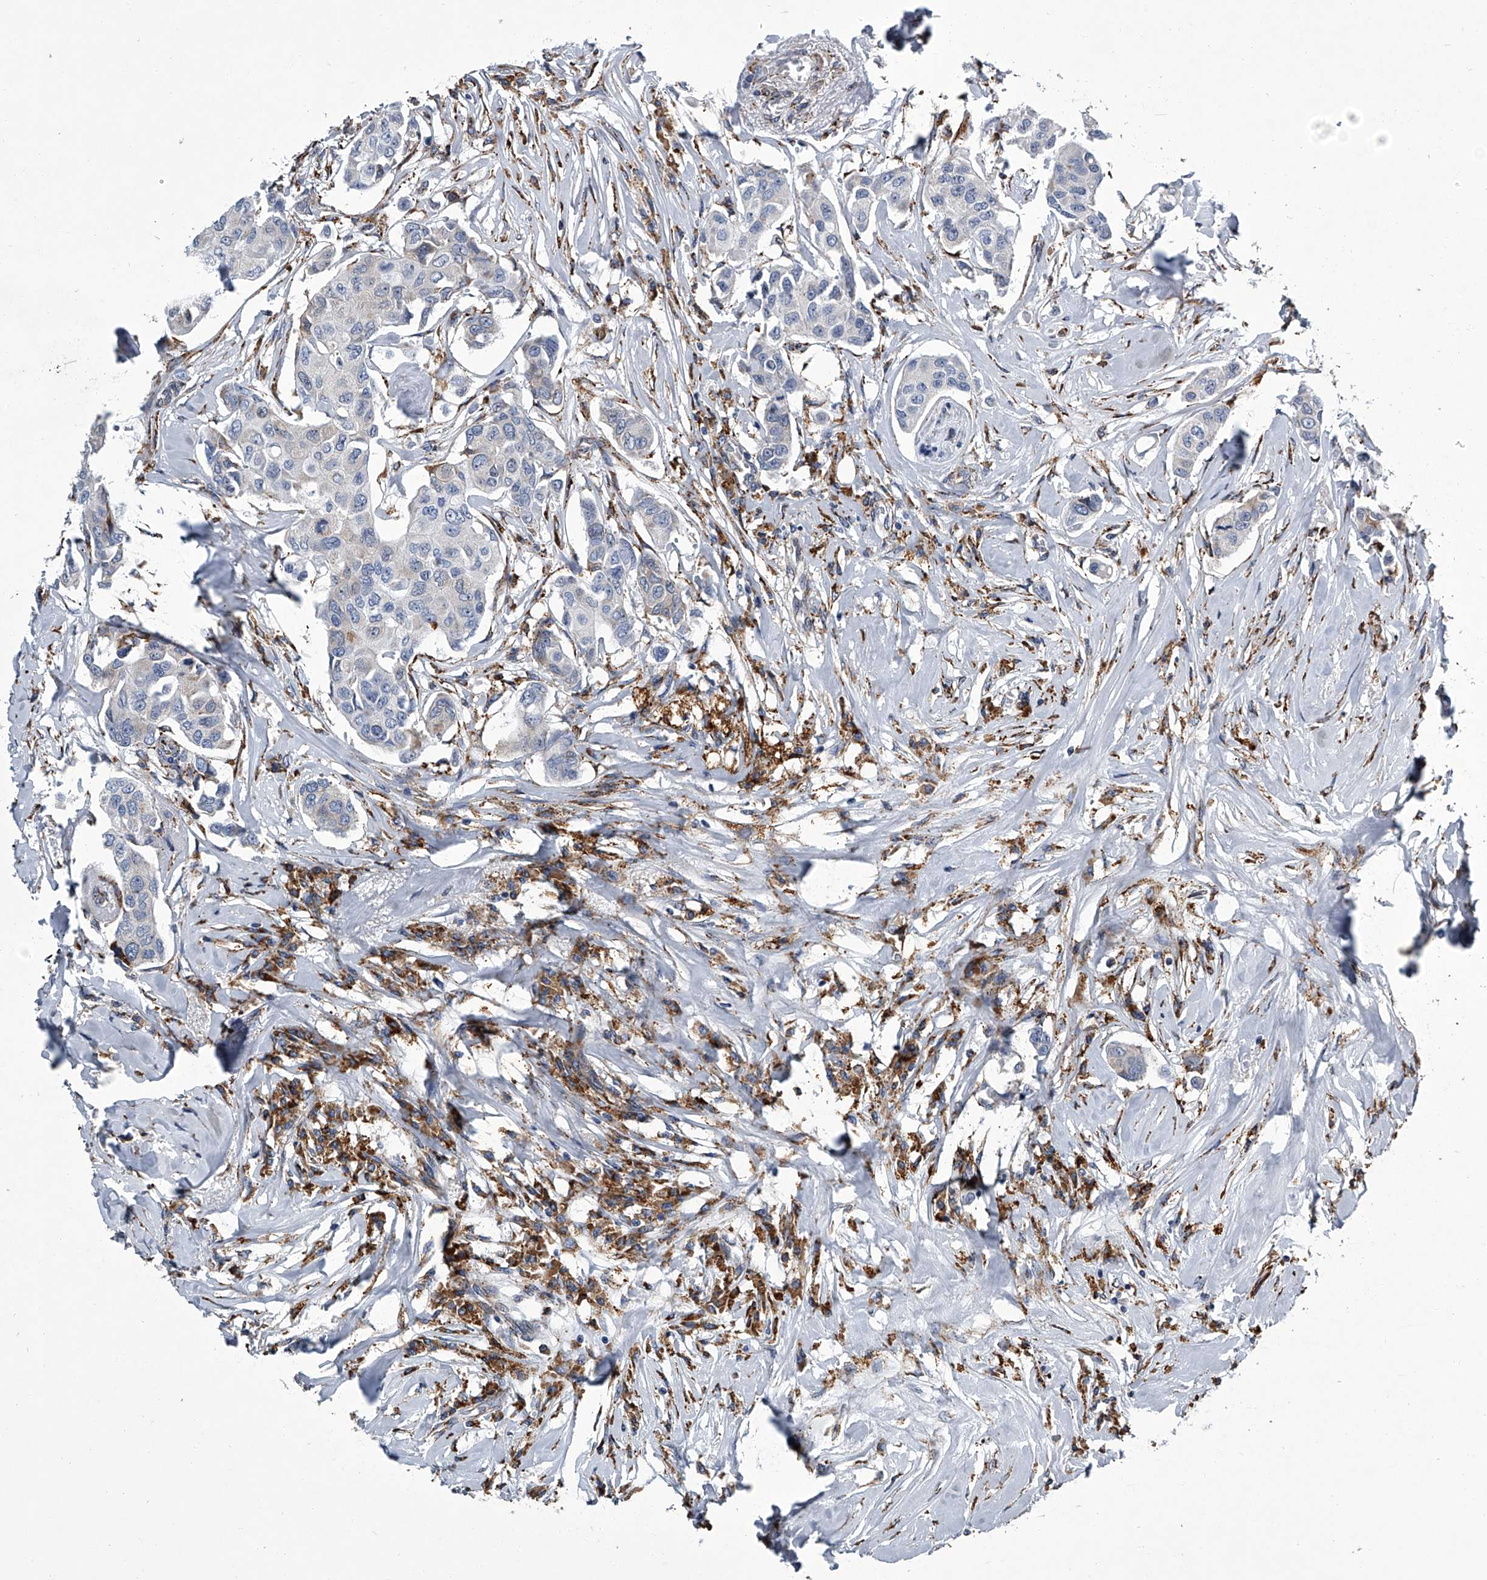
{"staining": {"intensity": "negative", "quantity": "none", "location": "none"}, "tissue": "breast cancer", "cell_type": "Tumor cells", "image_type": "cancer", "snomed": [{"axis": "morphology", "description": "Duct carcinoma"}, {"axis": "topography", "description": "Breast"}], "caption": "Protein analysis of infiltrating ductal carcinoma (breast) shows no significant staining in tumor cells. (IHC, brightfield microscopy, high magnification).", "gene": "TMEM63C", "patient": {"sex": "female", "age": 80}}